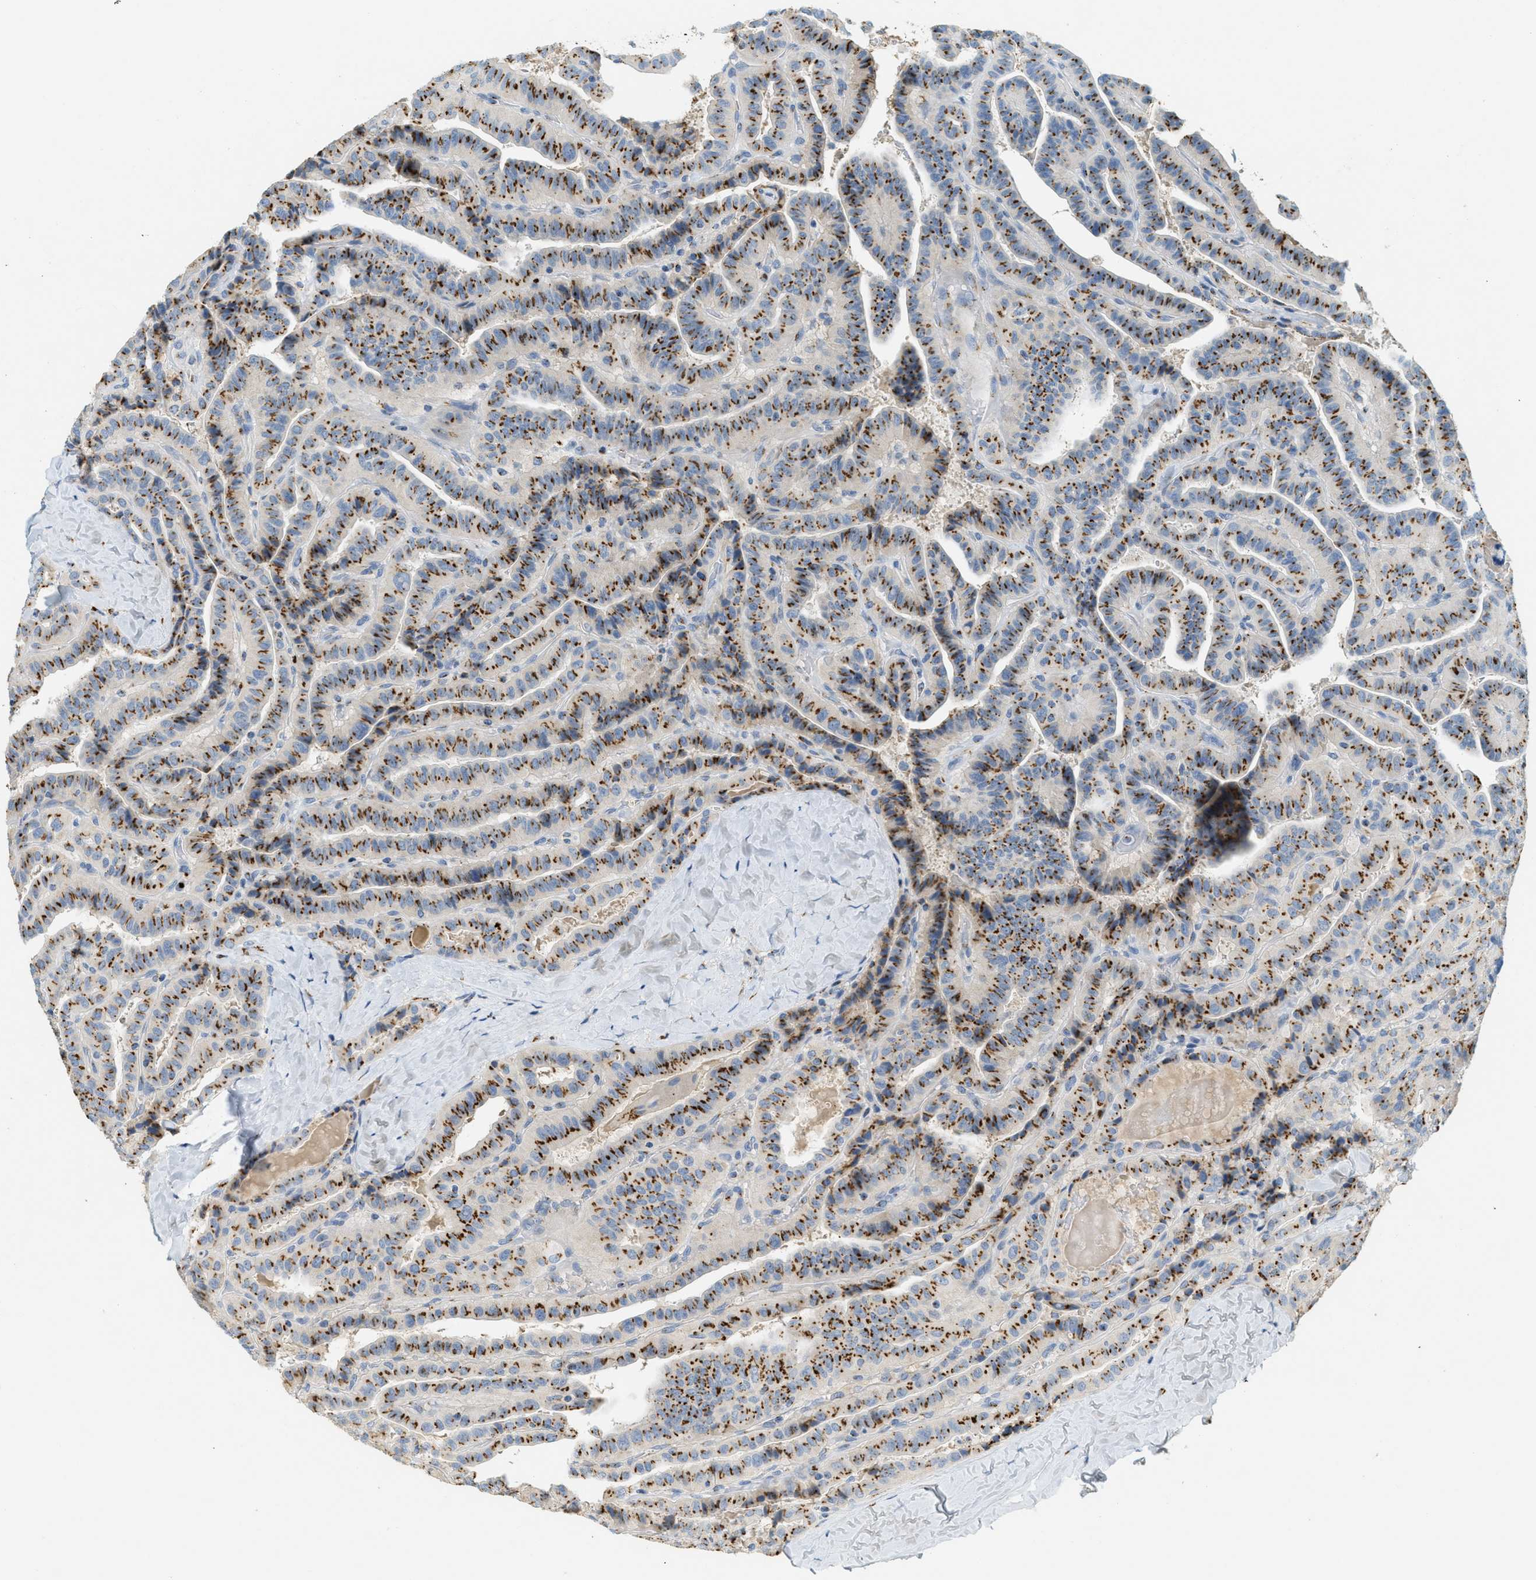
{"staining": {"intensity": "strong", "quantity": "25%-75%", "location": "cytoplasmic/membranous"}, "tissue": "thyroid cancer", "cell_type": "Tumor cells", "image_type": "cancer", "snomed": [{"axis": "morphology", "description": "Papillary adenocarcinoma, NOS"}, {"axis": "topography", "description": "Thyroid gland"}], "caption": "Human papillary adenocarcinoma (thyroid) stained with a brown dye displays strong cytoplasmic/membranous positive positivity in about 25%-75% of tumor cells.", "gene": "ENTPD4", "patient": {"sex": "male", "age": 77}}